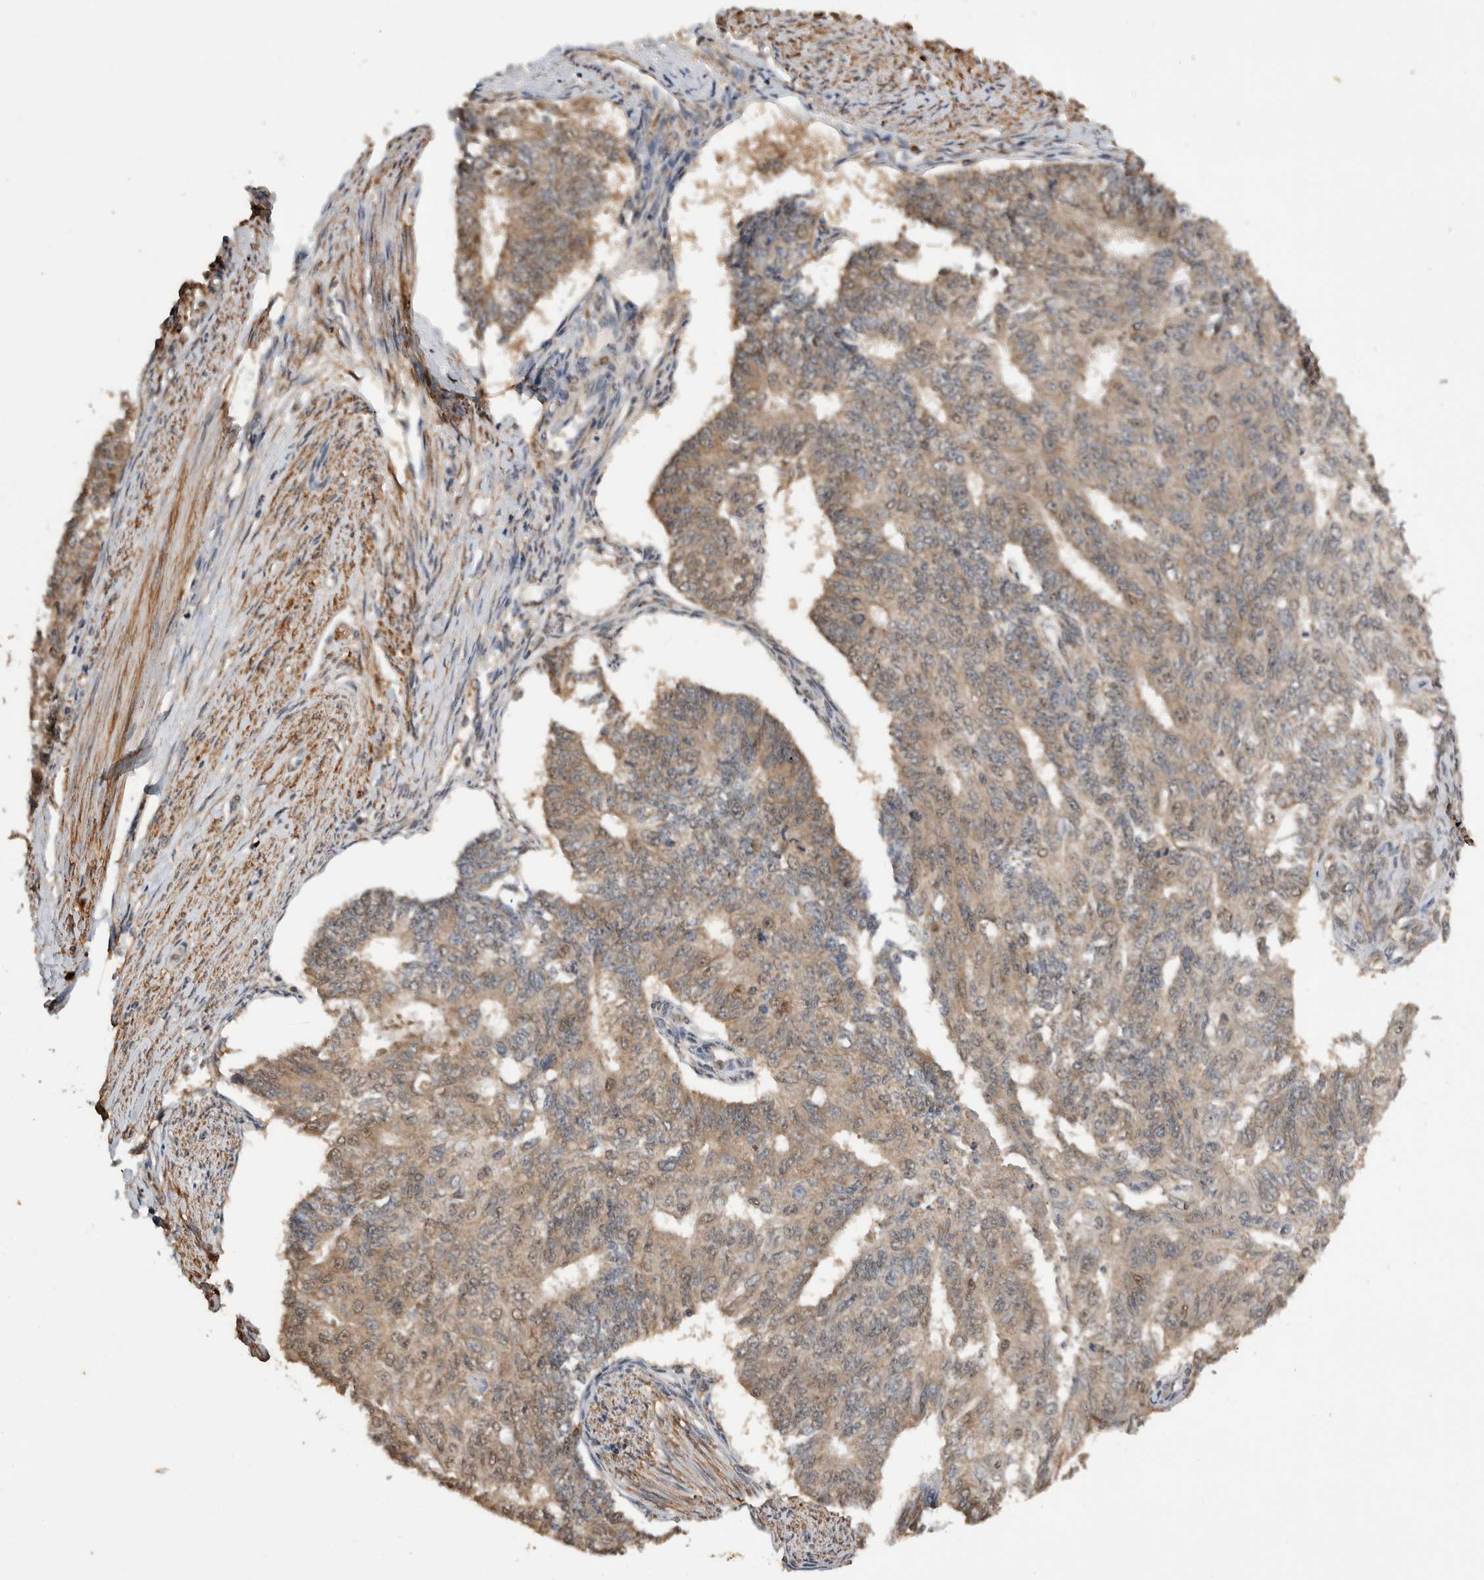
{"staining": {"intensity": "weak", "quantity": ">75%", "location": "cytoplasmic/membranous,nuclear"}, "tissue": "endometrial cancer", "cell_type": "Tumor cells", "image_type": "cancer", "snomed": [{"axis": "morphology", "description": "Adenocarcinoma, NOS"}, {"axis": "topography", "description": "Endometrium"}], "caption": "Endometrial cancer stained with IHC demonstrates weak cytoplasmic/membranous and nuclear staining in about >75% of tumor cells.", "gene": "DVL2", "patient": {"sex": "female", "age": 32}}